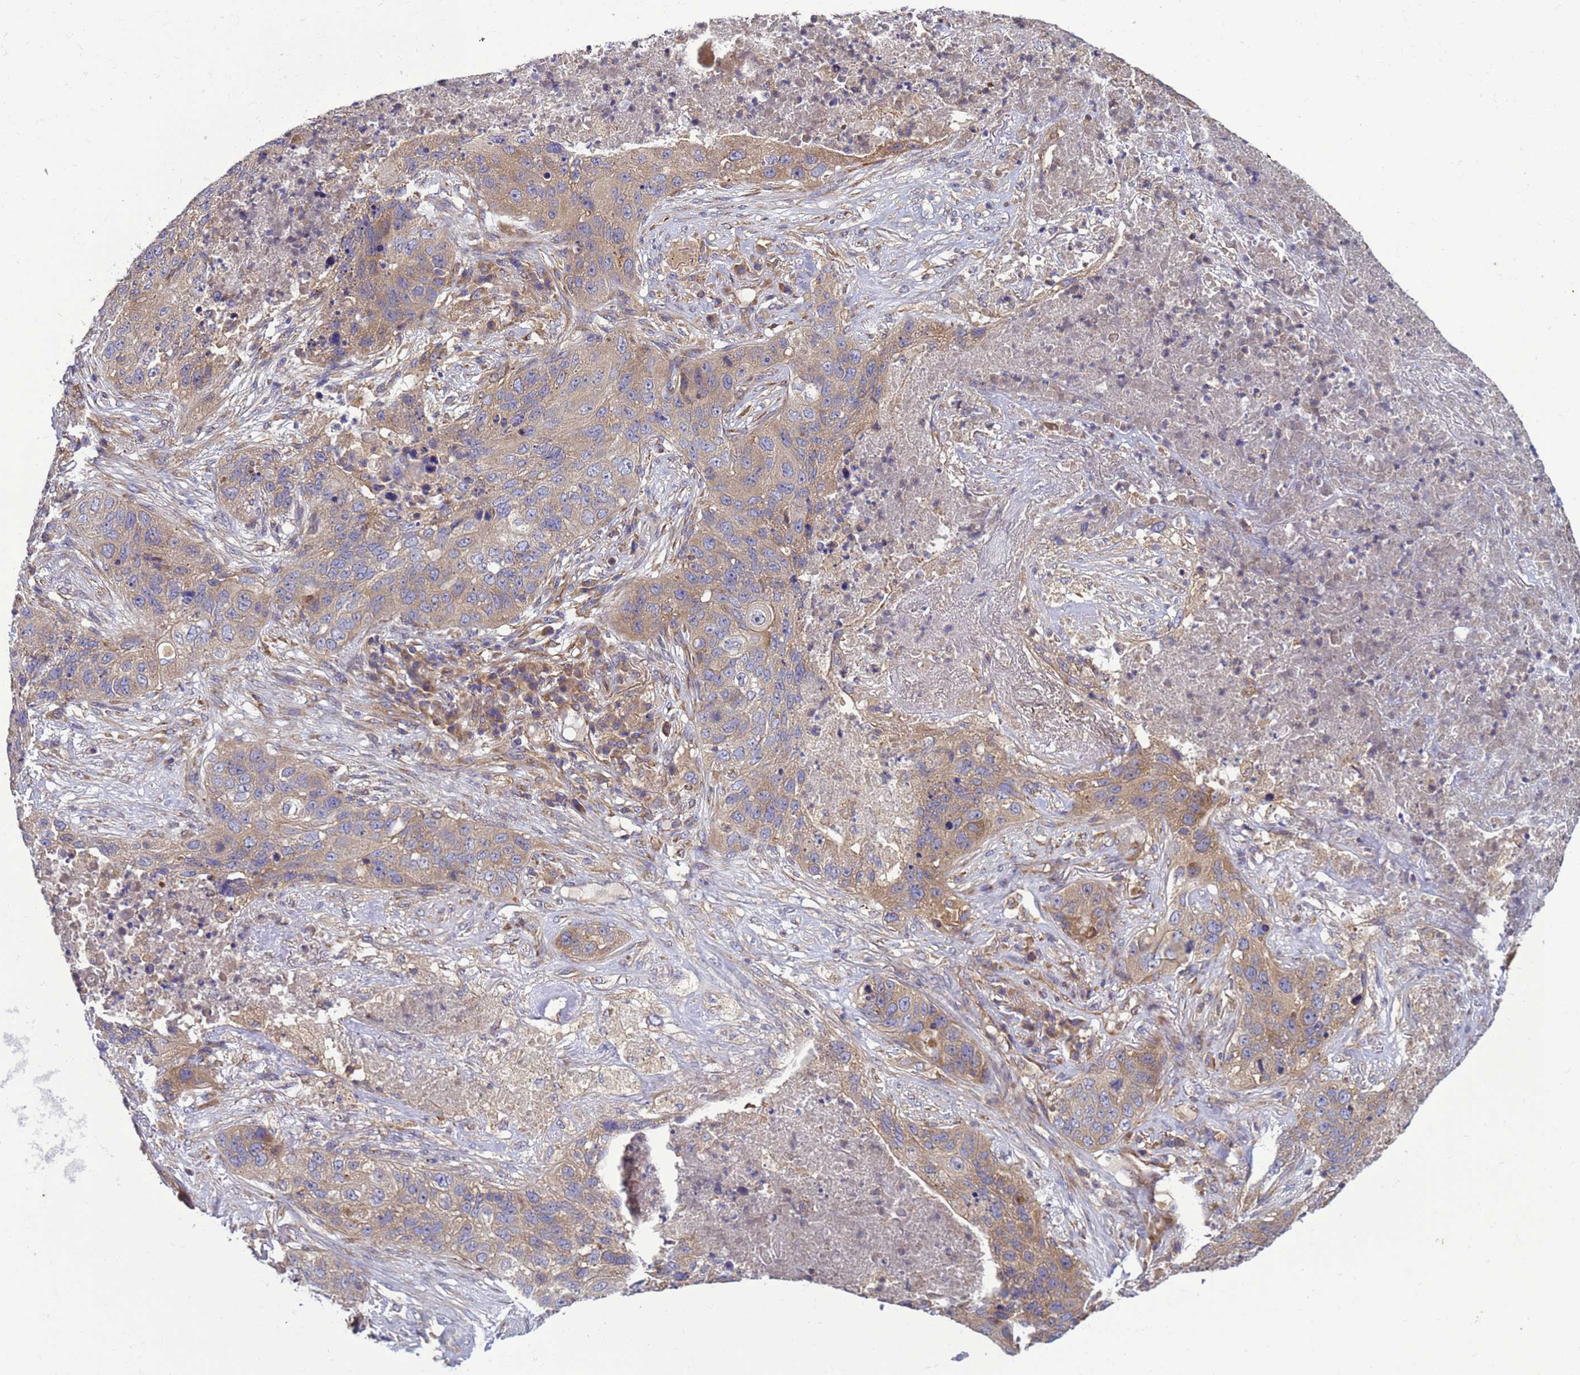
{"staining": {"intensity": "weak", "quantity": "25%-75%", "location": "cytoplasmic/membranous"}, "tissue": "lung cancer", "cell_type": "Tumor cells", "image_type": "cancer", "snomed": [{"axis": "morphology", "description": "Squamous cell carcinoma, NOS"}, {"axis": "topography", "description": "Lung"}], "caption": "This histopathology image exhibits immunohistochemistry staining of lung cancer (squamous cell carcinoma), with low weak cytoplasmic/membranous staining in approximately 25%-75% of tumor cells.", "gene": "BECN1", "patient": {"sex": "female", "age": 63}}